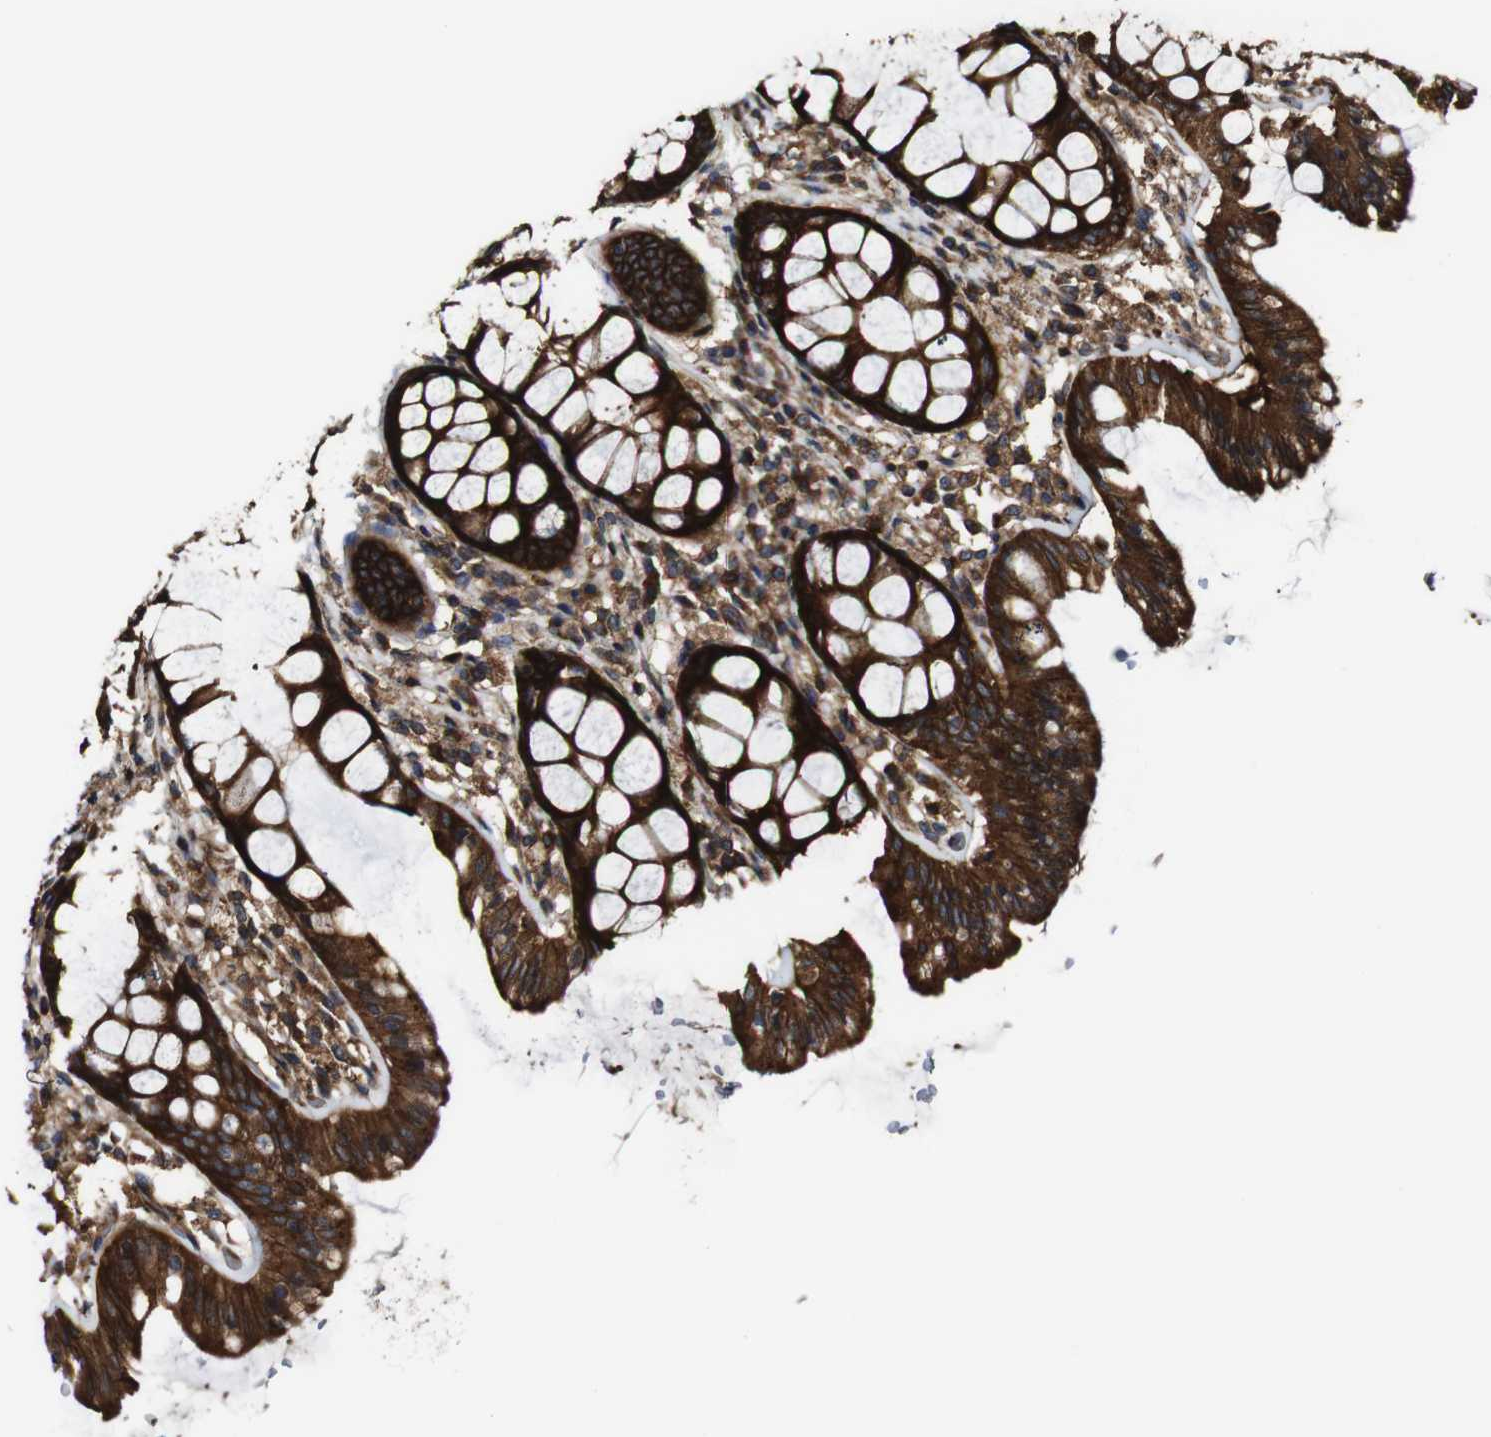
{"staining": {"intensity": "weak", "quantity": ">75%", "location": "cytoplasmic/membranous"}, "tissue": "colon", "cell_type": "Endothelial cells", "image_type": "normal", "snomed": [{"axis": "morphology", "description": "Normal tissue, NOS"}, {"axis": "topography", "description": "Colon"}], "caption": "DAB (3,3'-diaminobenzidine) immunohistochemical staining of benign human colon shows weak cytoplasmic/membranous protein staining in approximately >75% of endothelial cells.", "gene": "TNIK", "patient": {"sex": "female", "age": 55}}